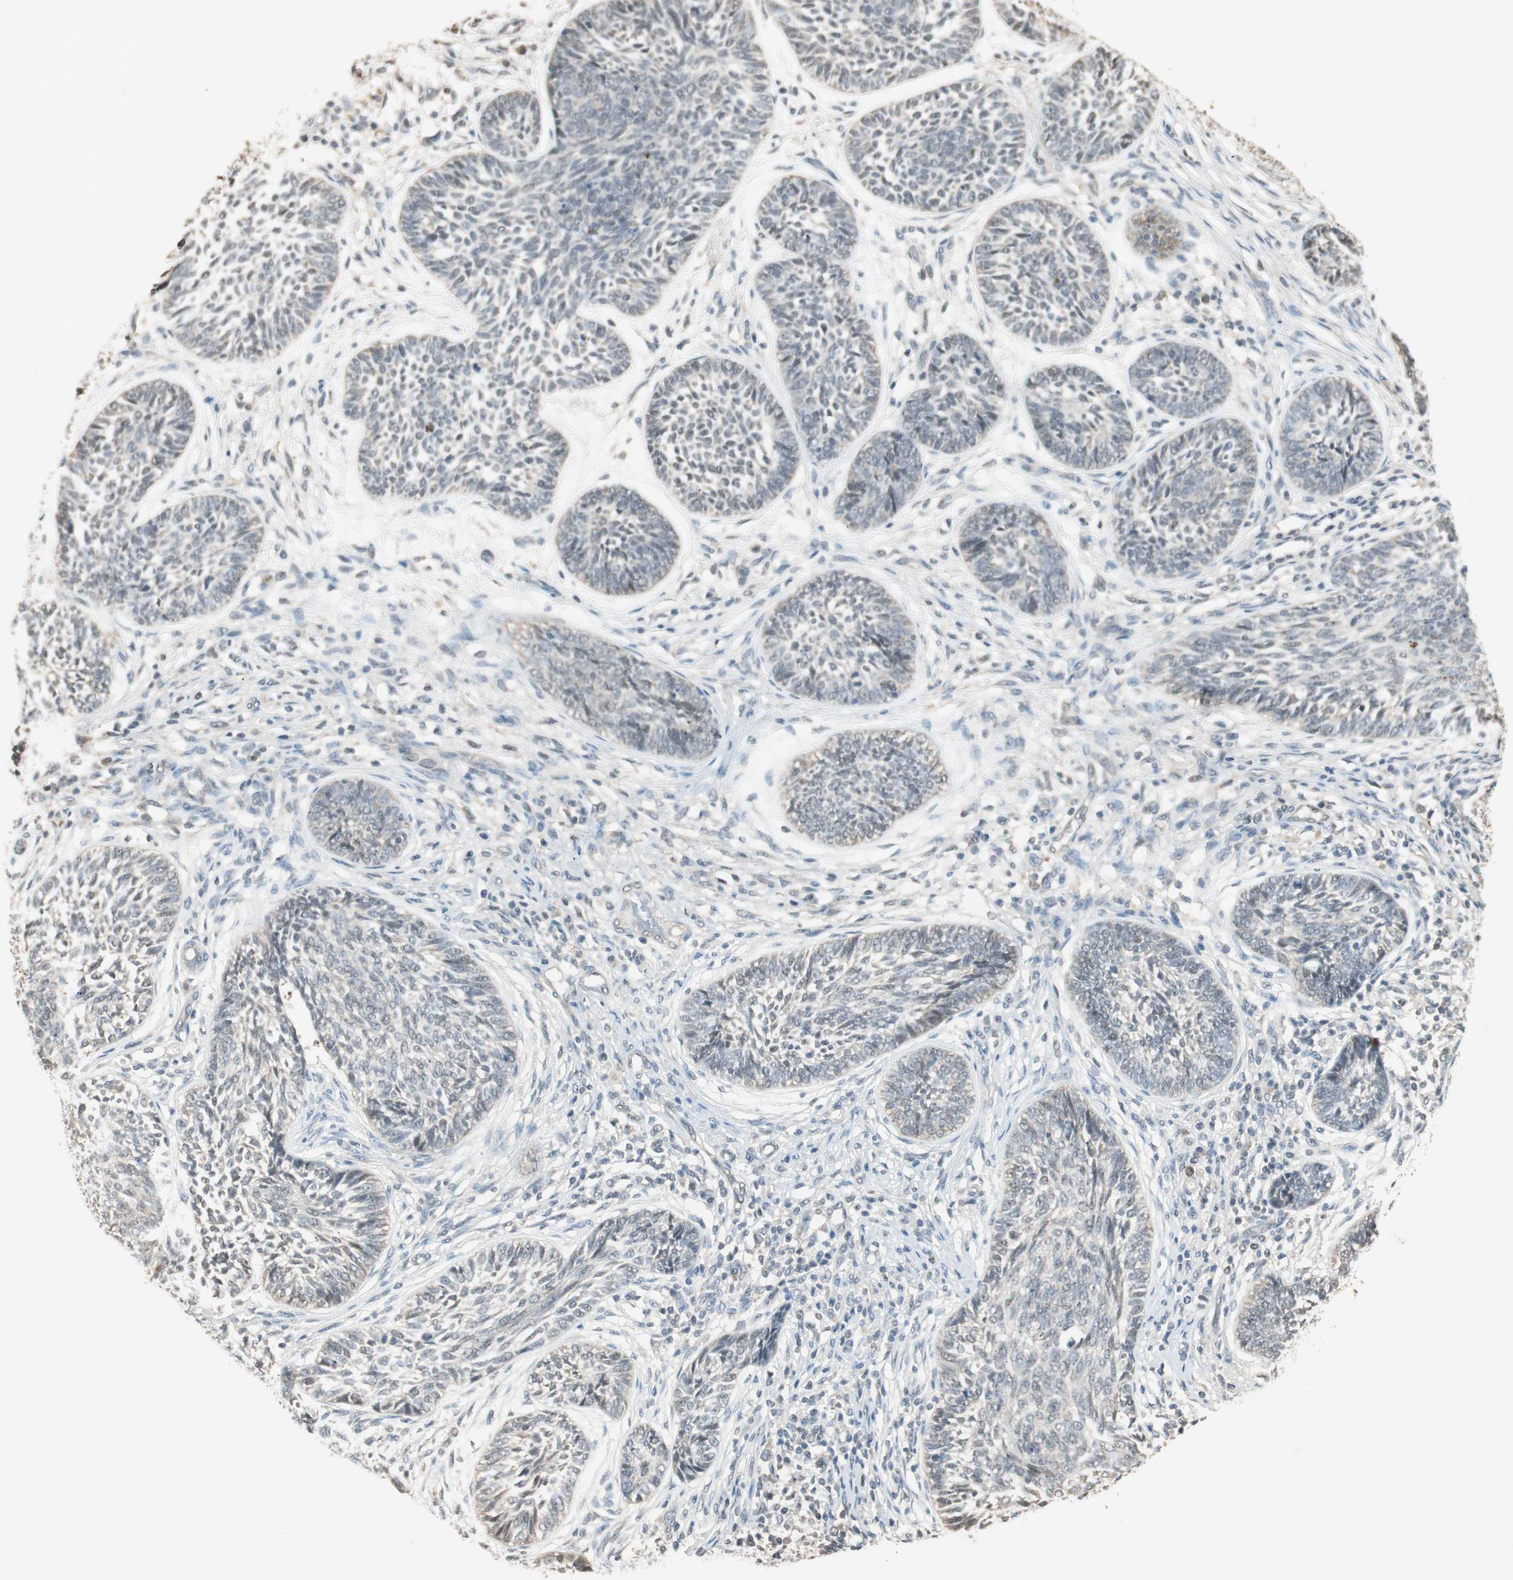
{"staining": {"intensity": "weak", "quantity": "25%-75%", "location": "nuclear"}, "tissue": "skin cancer", "cell_type": "Tumor cells", "image_type": "cancer", "snomed": [{"axis": "morphology", "description": "Papilloma, NOS"}, {"axis": "morphology", "description": "Basal cell carcinoma"}, {"axis": "topography", "description": "Skin"}], "caption": "Immunohistochemistry histopathology image of human papilloma (skin) stained for a protein (brown), which shows low levels of weak nuclear staining in approximately 25%-75% of tumor cells.", "gene": "USP5", "patient": {"sex": "male", "age": 87}}